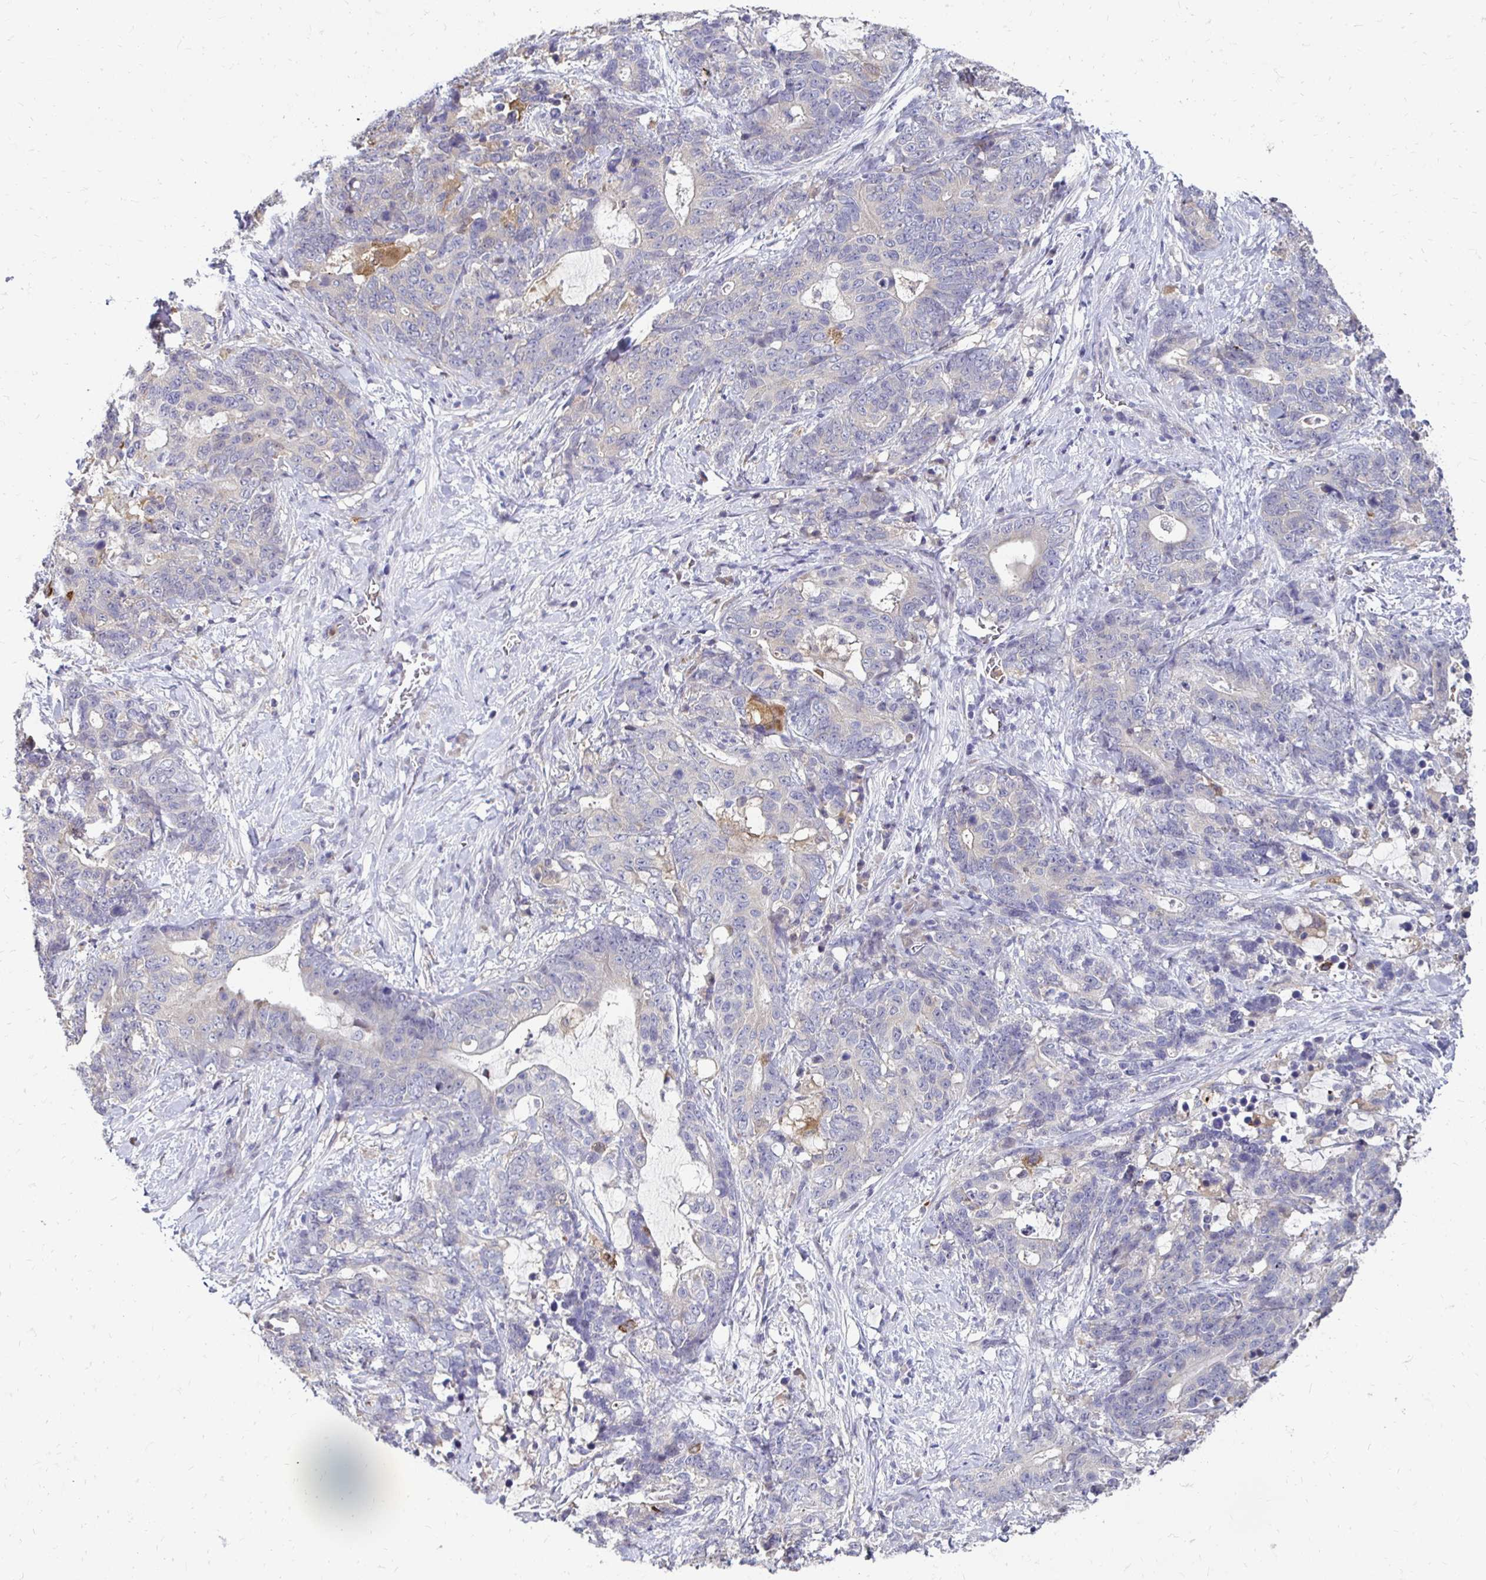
{"staining": {"intensity": "negative", "quantity": "none", "location": "none"}, "tissue": "stomach cancer", "cell_type": "Tumor cells", "image_type": "cancer", "snomed": [{"axis": "morphology", "description": "Normal tissue, NOS"}, {"axis": "morphology", "description": "Adenocarcinoma, NOS"}, {"axis": "topography", "description": "Stomach"}], "caption": "DAB (3,3'-diaminobenzidine) immunohistochemical staining of stomach cancer (adenocarcinoma) displays no significant staining in tumor cells.", "gene": "PADI2", "patient": {"sex": "female", "age": 64}}